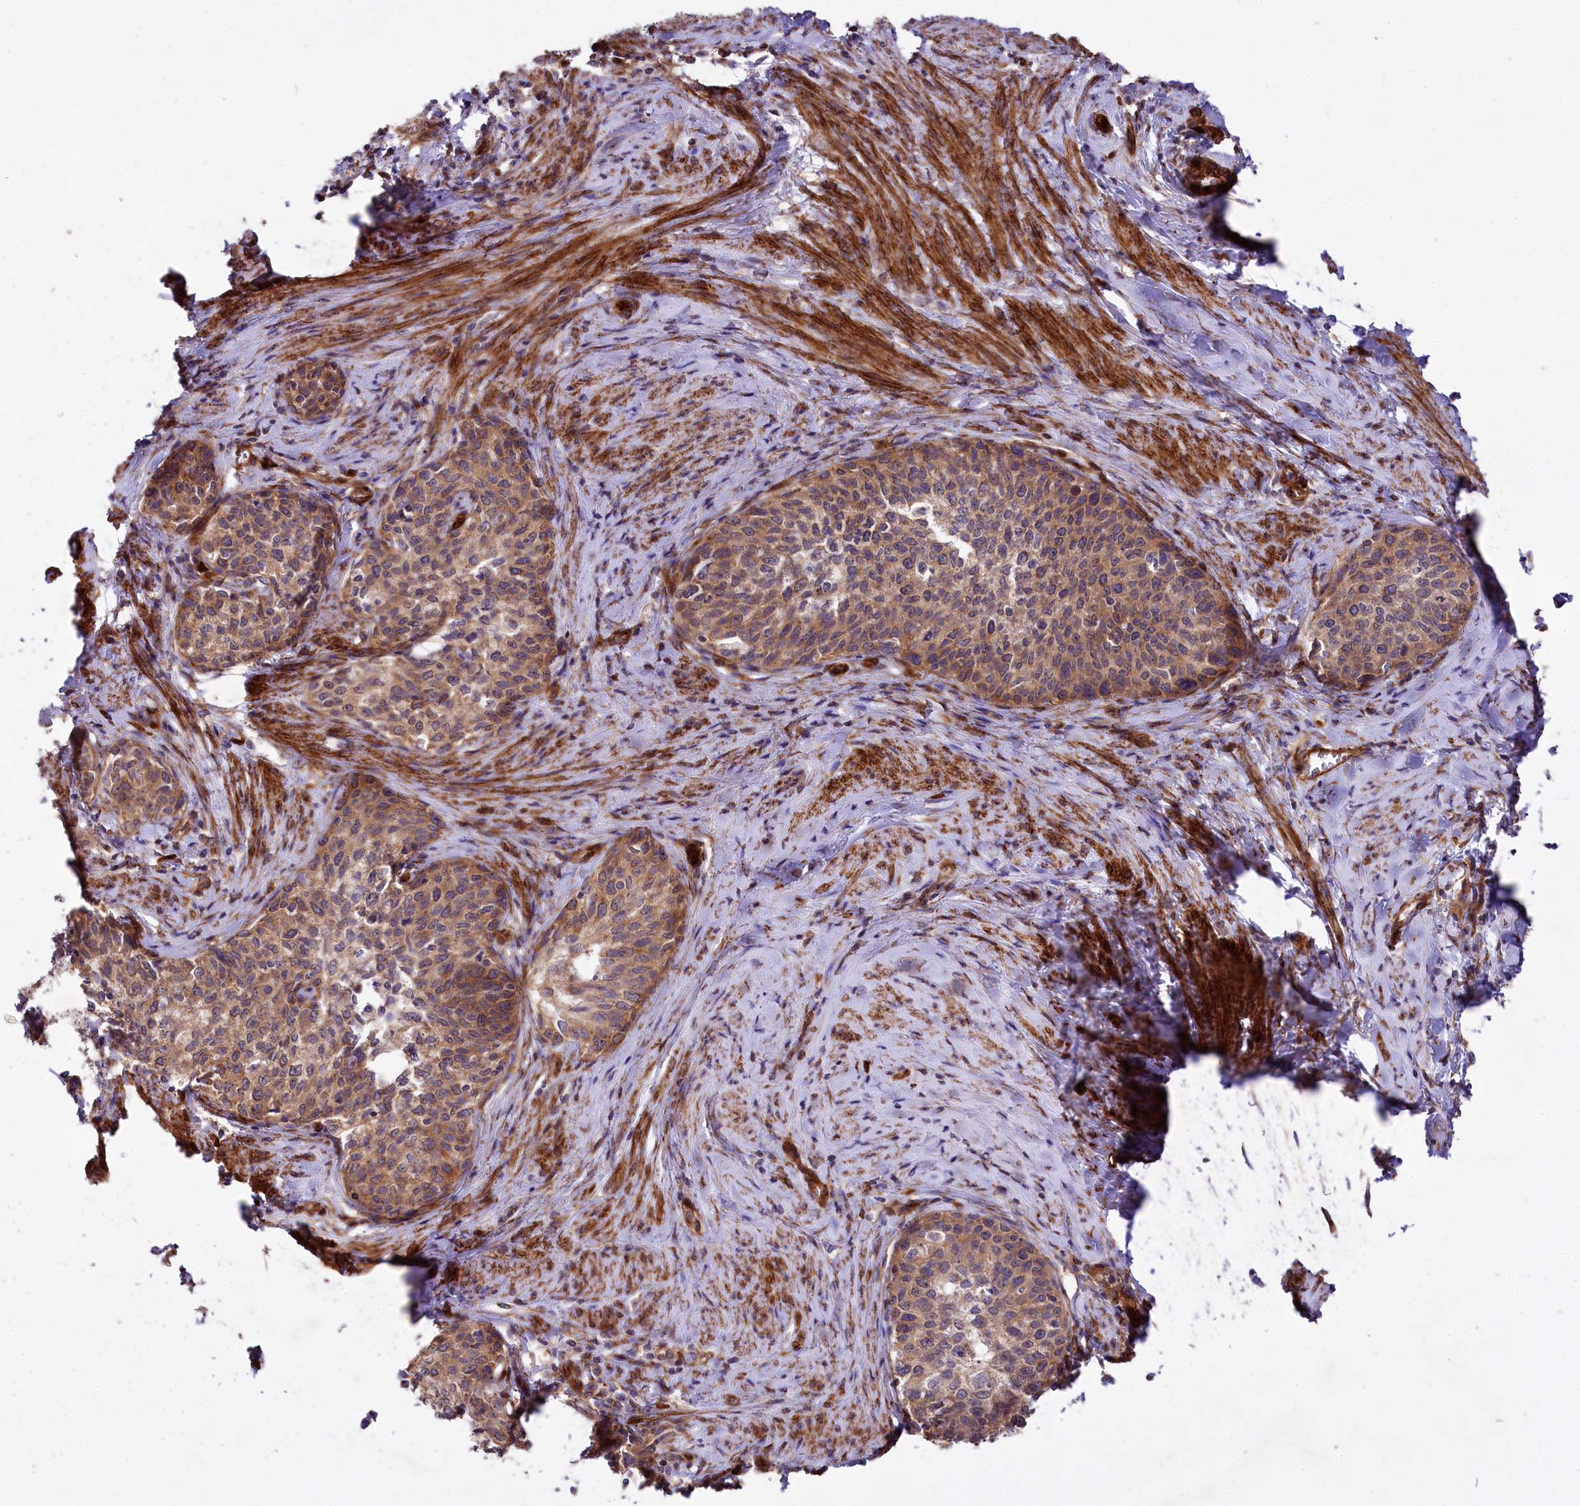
{"staining": {"intensity": "moderate", "quantity": ">75%", "location": "cytoplasmic/membranous"}, "tissue": "cervical cancer", "cell_type": "Tumor cells", "image_type": "cancer", "snomed": [{"axis": "morphology", "description": "Squamous cell carcinoma, NOS"}, {"axis": "morphology", "description": "Adenocarcinoma, NOS"}, {"axis": "topography", "description": "Cervix"}], "caption": "Squamous cell carcinoma (cervical) stained for a protein demonstrates moderate cytoplasmic/membranous positivity in tumor cells.", "gene": "SPATS2", "patient": {"sex": "female", "age": 52}}